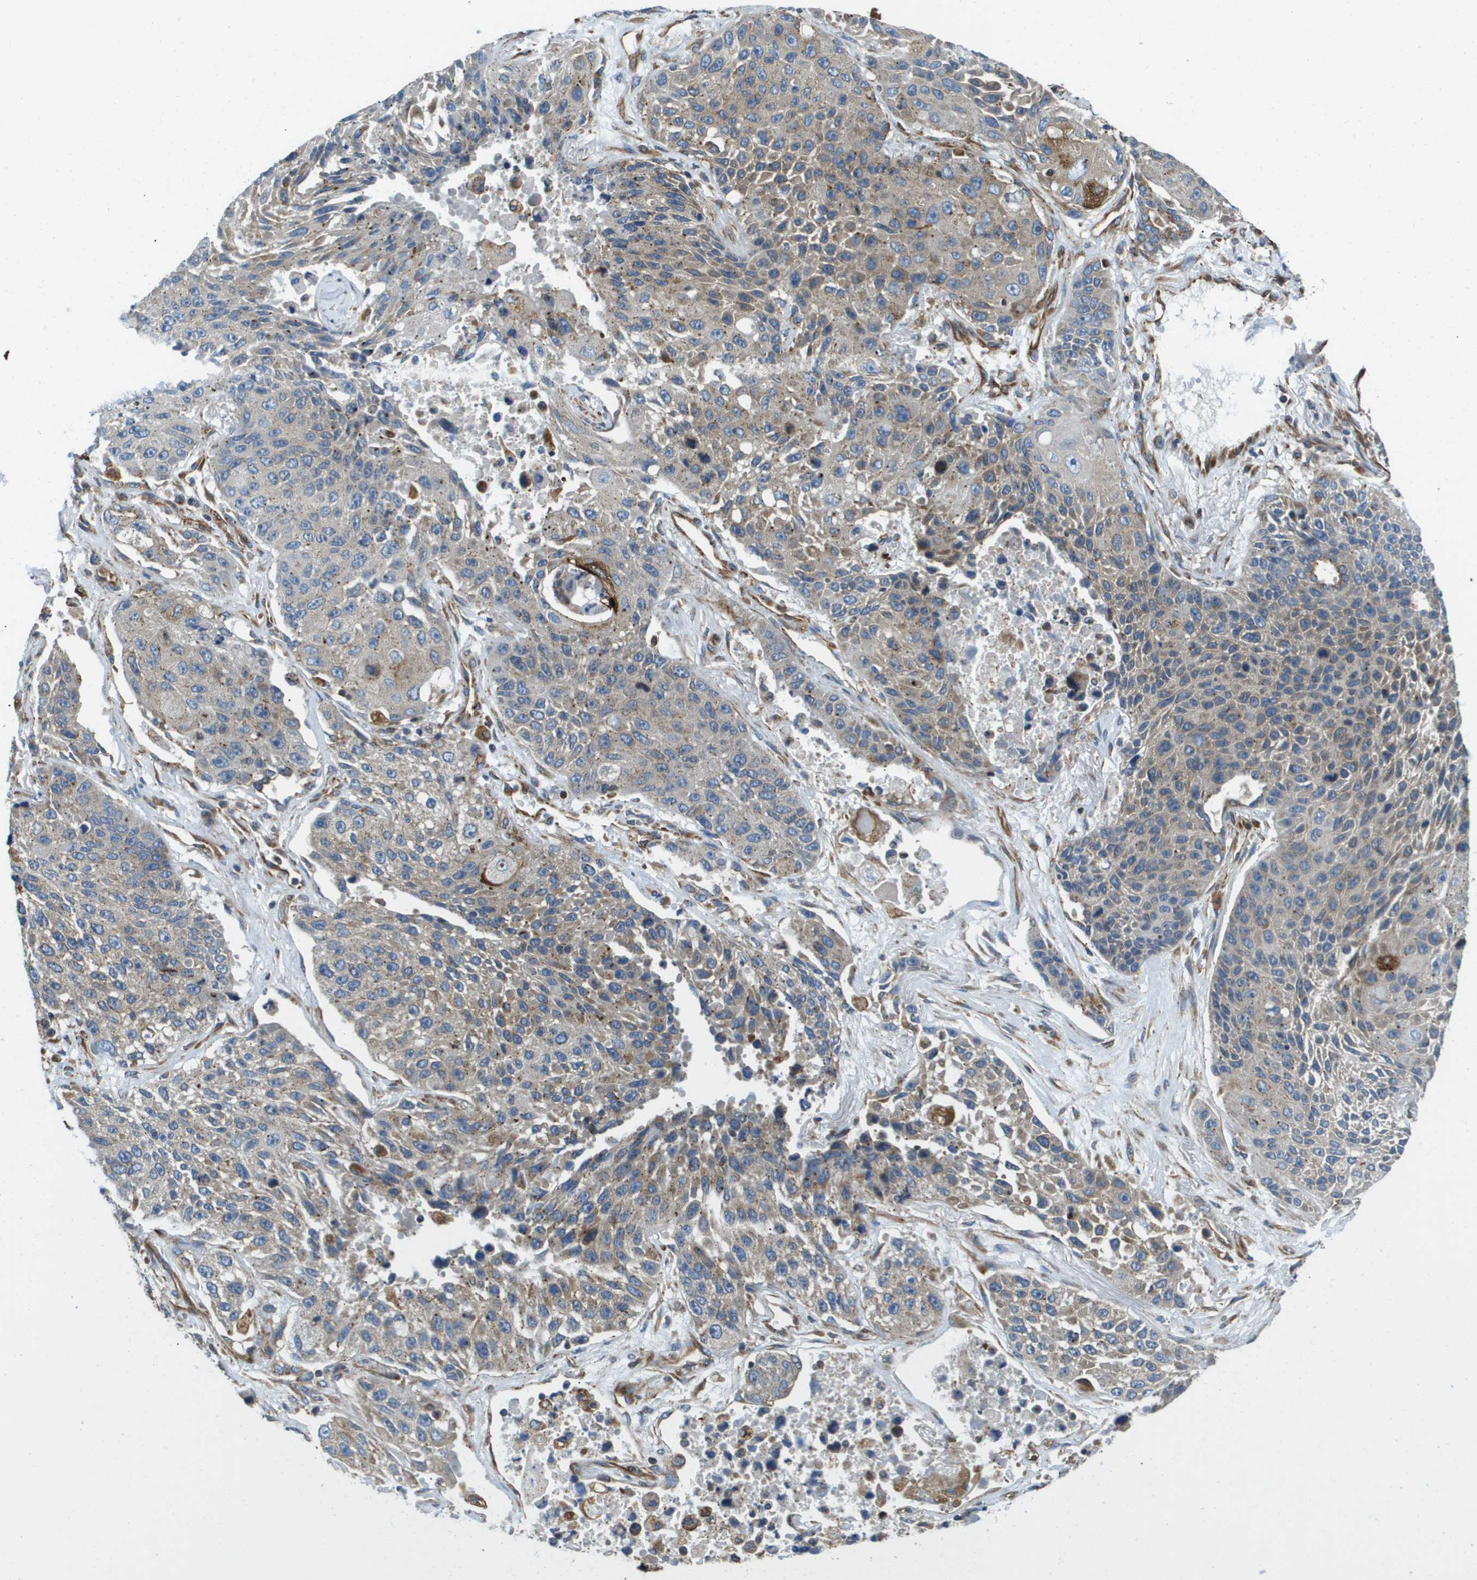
{"staining": {"intensity": "weak", "quantity": ">75%", "location": "cytoplasmic/membranous"}, "tissue": "lung cancer", "cell_type": "Tumor cells", "image_type": "cancer", "snomed": [{"axis": "morphology", "description": "Squamous cell carcinoma, NOS"}, {"axis": "topography", "description": "Lung"}], "caption": "Tumor cells reveal weak cytoplasmic/membranous expression in about >75% of cells in lung squamous cell carcinoma.", "gene": "HSD17B12", "patient": {"sex": "male", "age": 61}}